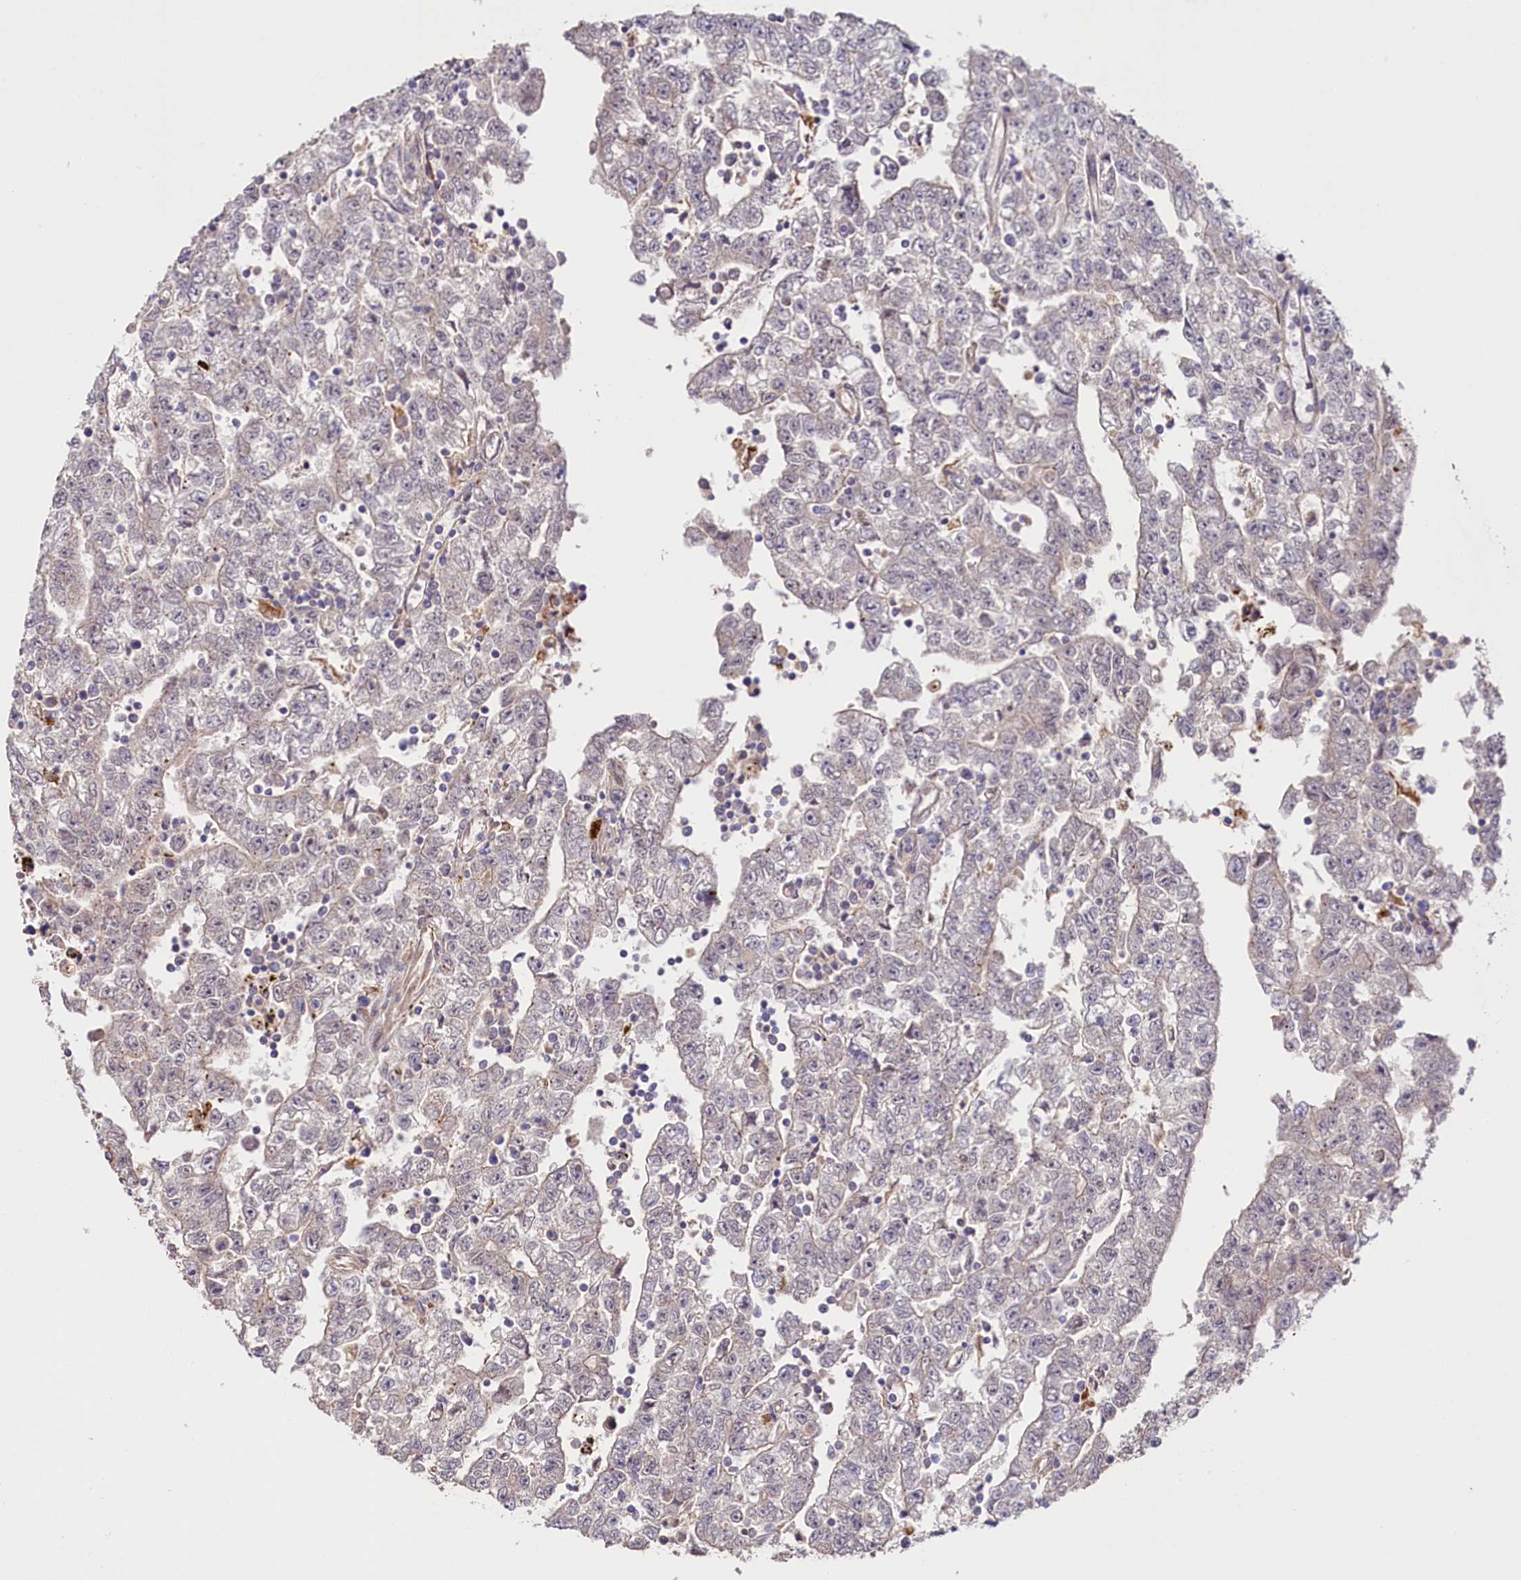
{"staining": {"intensity": "negative", "quantity": "none", "location": "none"}, "tissue": "testis cancer", "cell_type": "Tumor cells", "image_type": "cancer", "snomed": [{"axis": "morphology", "description": "Carcinoma, Embryonal, NOS"}, {"axis": "topography", "description": "Testis"}], "caption": "The image reveals no staining of tumor cells in testis cancer.", "gene": "TTC12", "patient": {"sex": "male", "age": 25}}